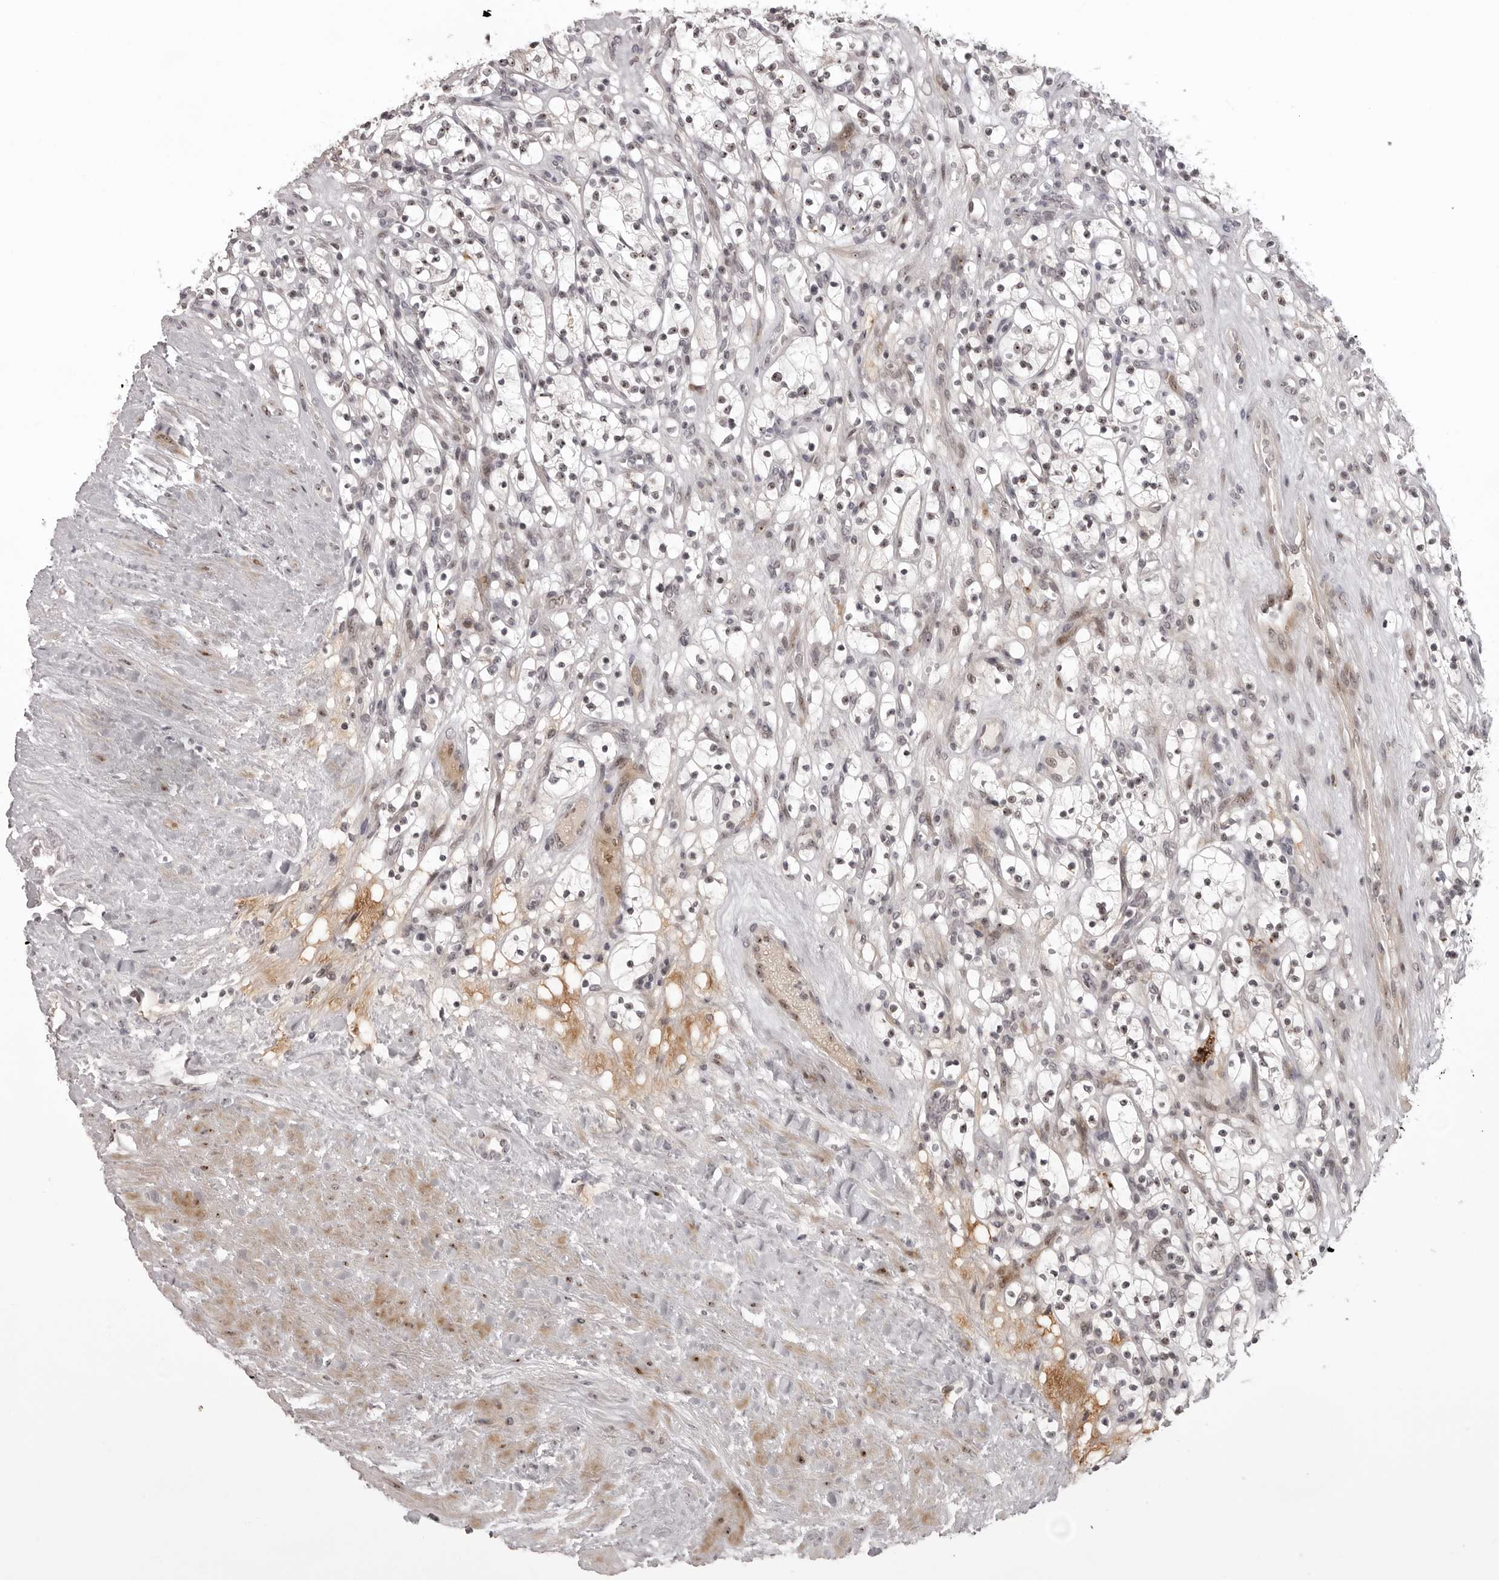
{"staining": {"intensity": "weak", "quantity": "25%-75%", "location": "nuclear"}, "tissue": "renal cancer", "cell_type": "Tumor cells", "image_type": "cancer", "snomed": [{"axis": "morphology", "description": "Adenocarcinoma, NOS"}, {"axis": "topography", "description": "Kidney"}], "caption": "A low amount of weak nuclear positivity is identified in about 25%-75% of tumor cells in renal adenocarcinoma tissue. The protein of interest is stained brown, and the nuclei are stained in blue (DAB IHC with brightfield microscopy, high magnification).", "gene": "HELZ", "patient": {"sex": "female", "age": 57}}